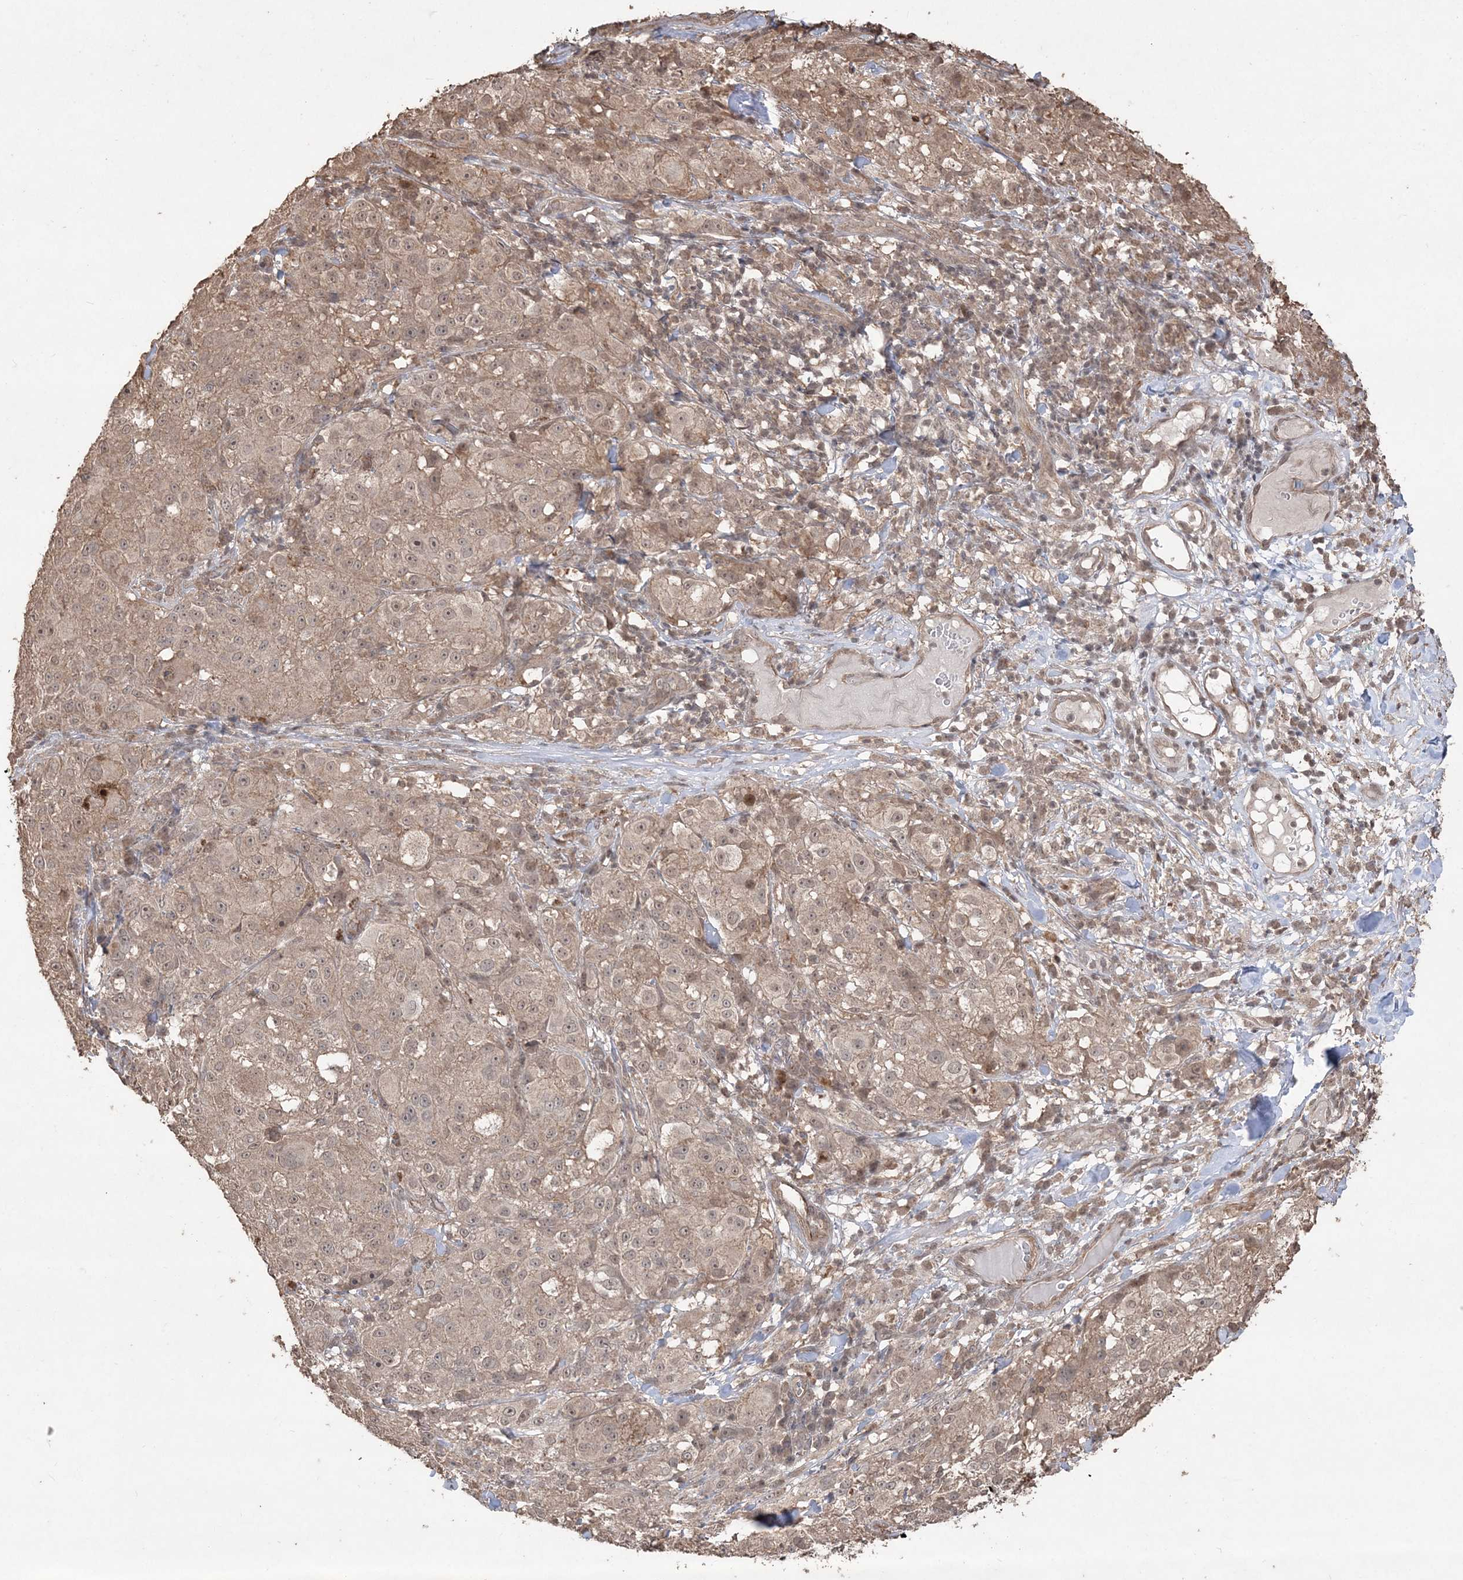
{"staining": {"intensity": "weak", "quantity": "25%-75%", "location": "cytoplasmic/membranous,nuclear"}, "tissue": "melanoma", "cell_type": "Tumor cells", "image_type": "cancer", "snomed": [{"axis": "morphology", "description": "Necrosis, NOS"}, {"axis": "morphology", "description": "Malignant melanoma, NOS"}, {"axis": "topography", "description": "Skin"}], "caption": "This histopathology image displays immunohistochemistry (IHC) staining of melanoma, with low weak cytoplasmic/membranous and nuclear expression in about 25%-75% of tumor cells.", "gene": "EHHADH", "patient": {"sex": "female", "age": 87}}